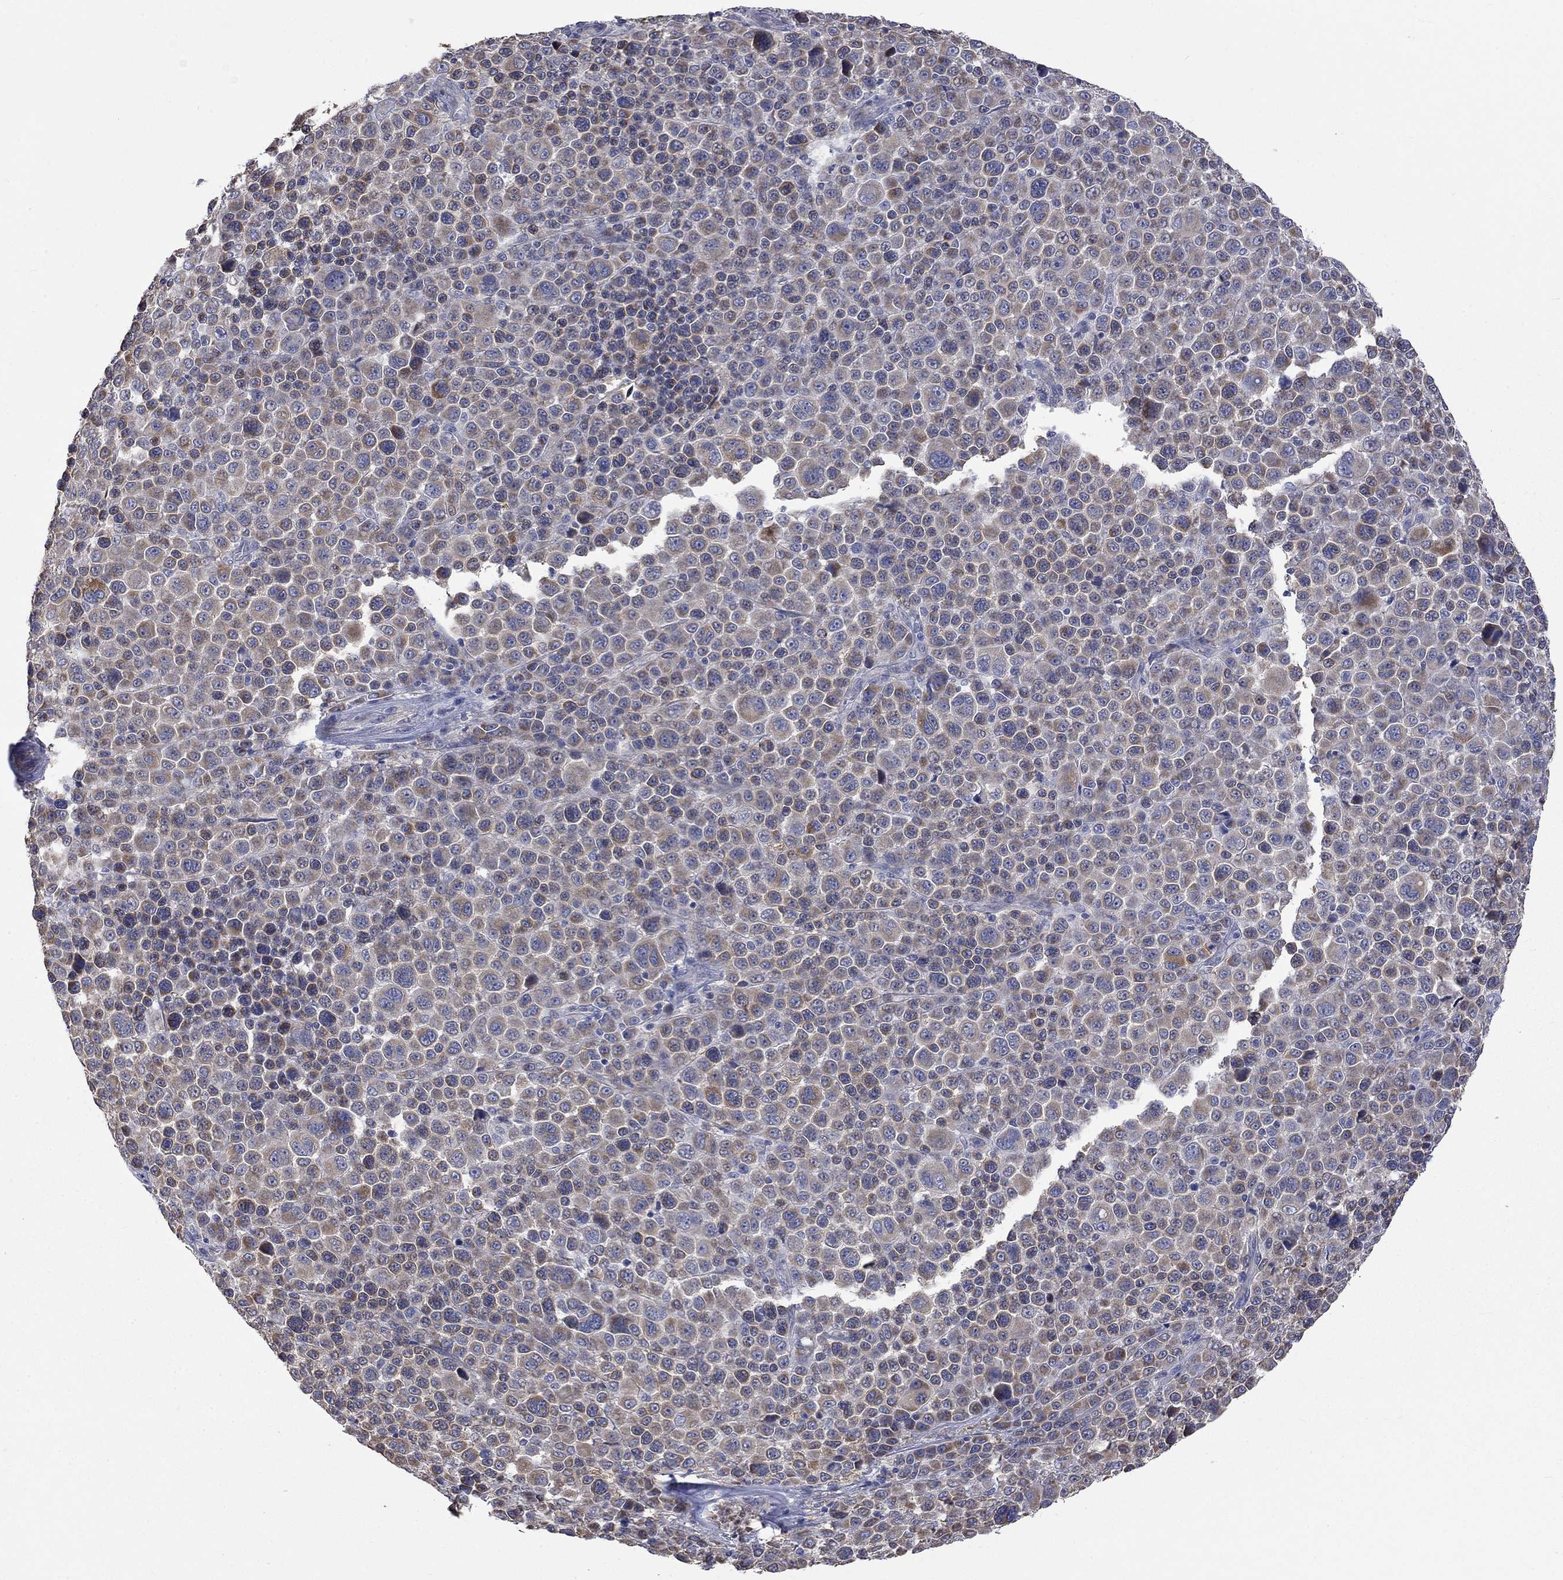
{"staining": {"intensity": "weak", "quantity": ">75%", "location": "cytoplasmic/membranous"}, "tissue": "melanoma", "cell_type": "Tumor cells", "image_type": "cancer", "snomed": [{"axis": "morphology", "description": "Malignant melanoma, NOS"}, {"axis": "topography", "description": "Skin"}], "caption": "Melanoma stained with DAB immunohistochemistry (IHC) shows low levels of weak cytoplasmic/membranous positivity in about >75% of tumor cells.", "gene": "CAMKK2", "patient": {"sex": "female", "age": 57}}